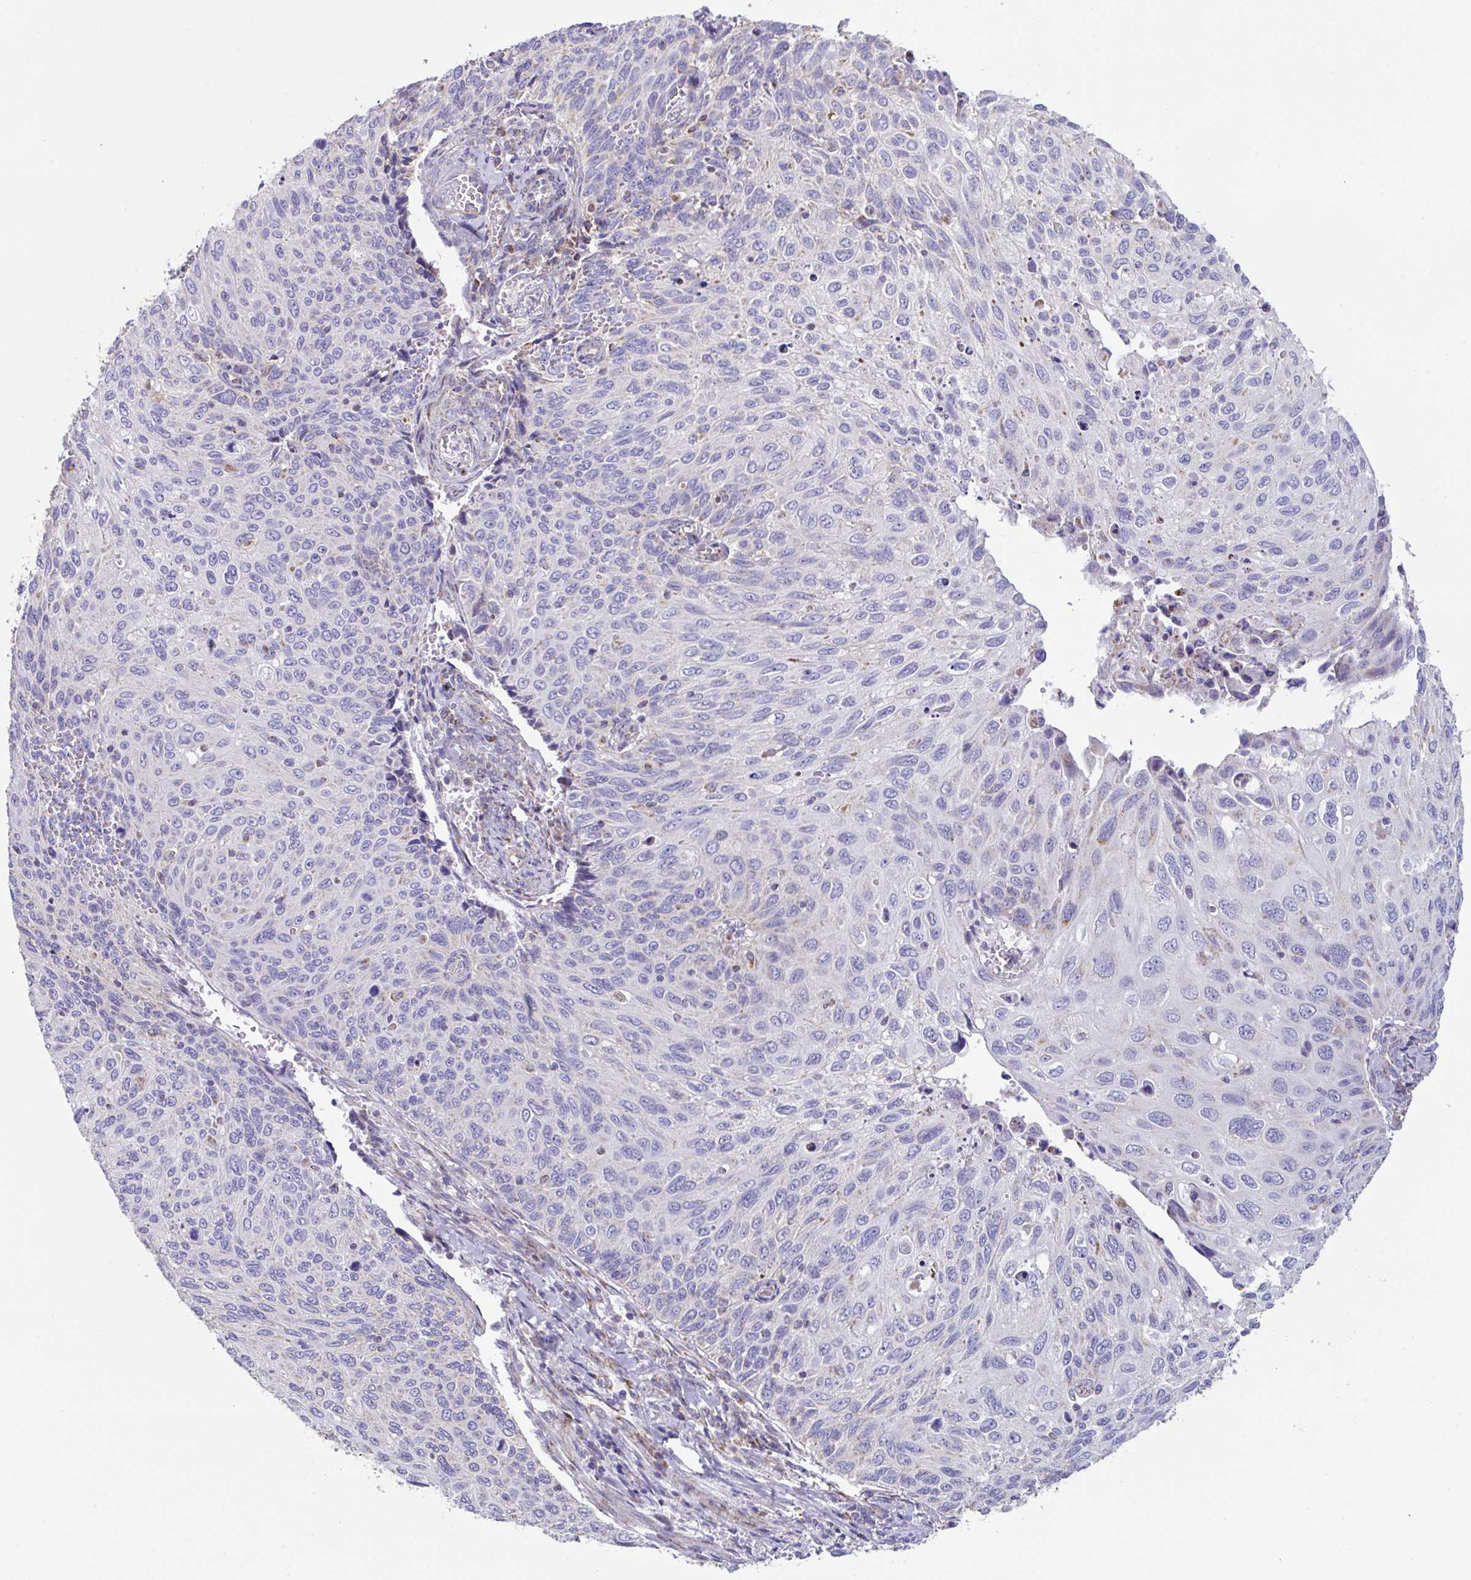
{"staining": {"intensity": "negative", "quantity": "none", "location": "none"}, "tissue": "cervical cancer", "cell_type": "Tumor cells", "image_type": "cancer", "snomed": [{"axis": "morphology", "description": "Squamous cell carcinoma, NOS"}, {"axis": "topography", "description": "Cervix"}], "caption": "Tumor cells are negative for brown protein staining in cervical cancer.", "gene": "DOK7", "patient": {"sex": "female", "age": 70}}